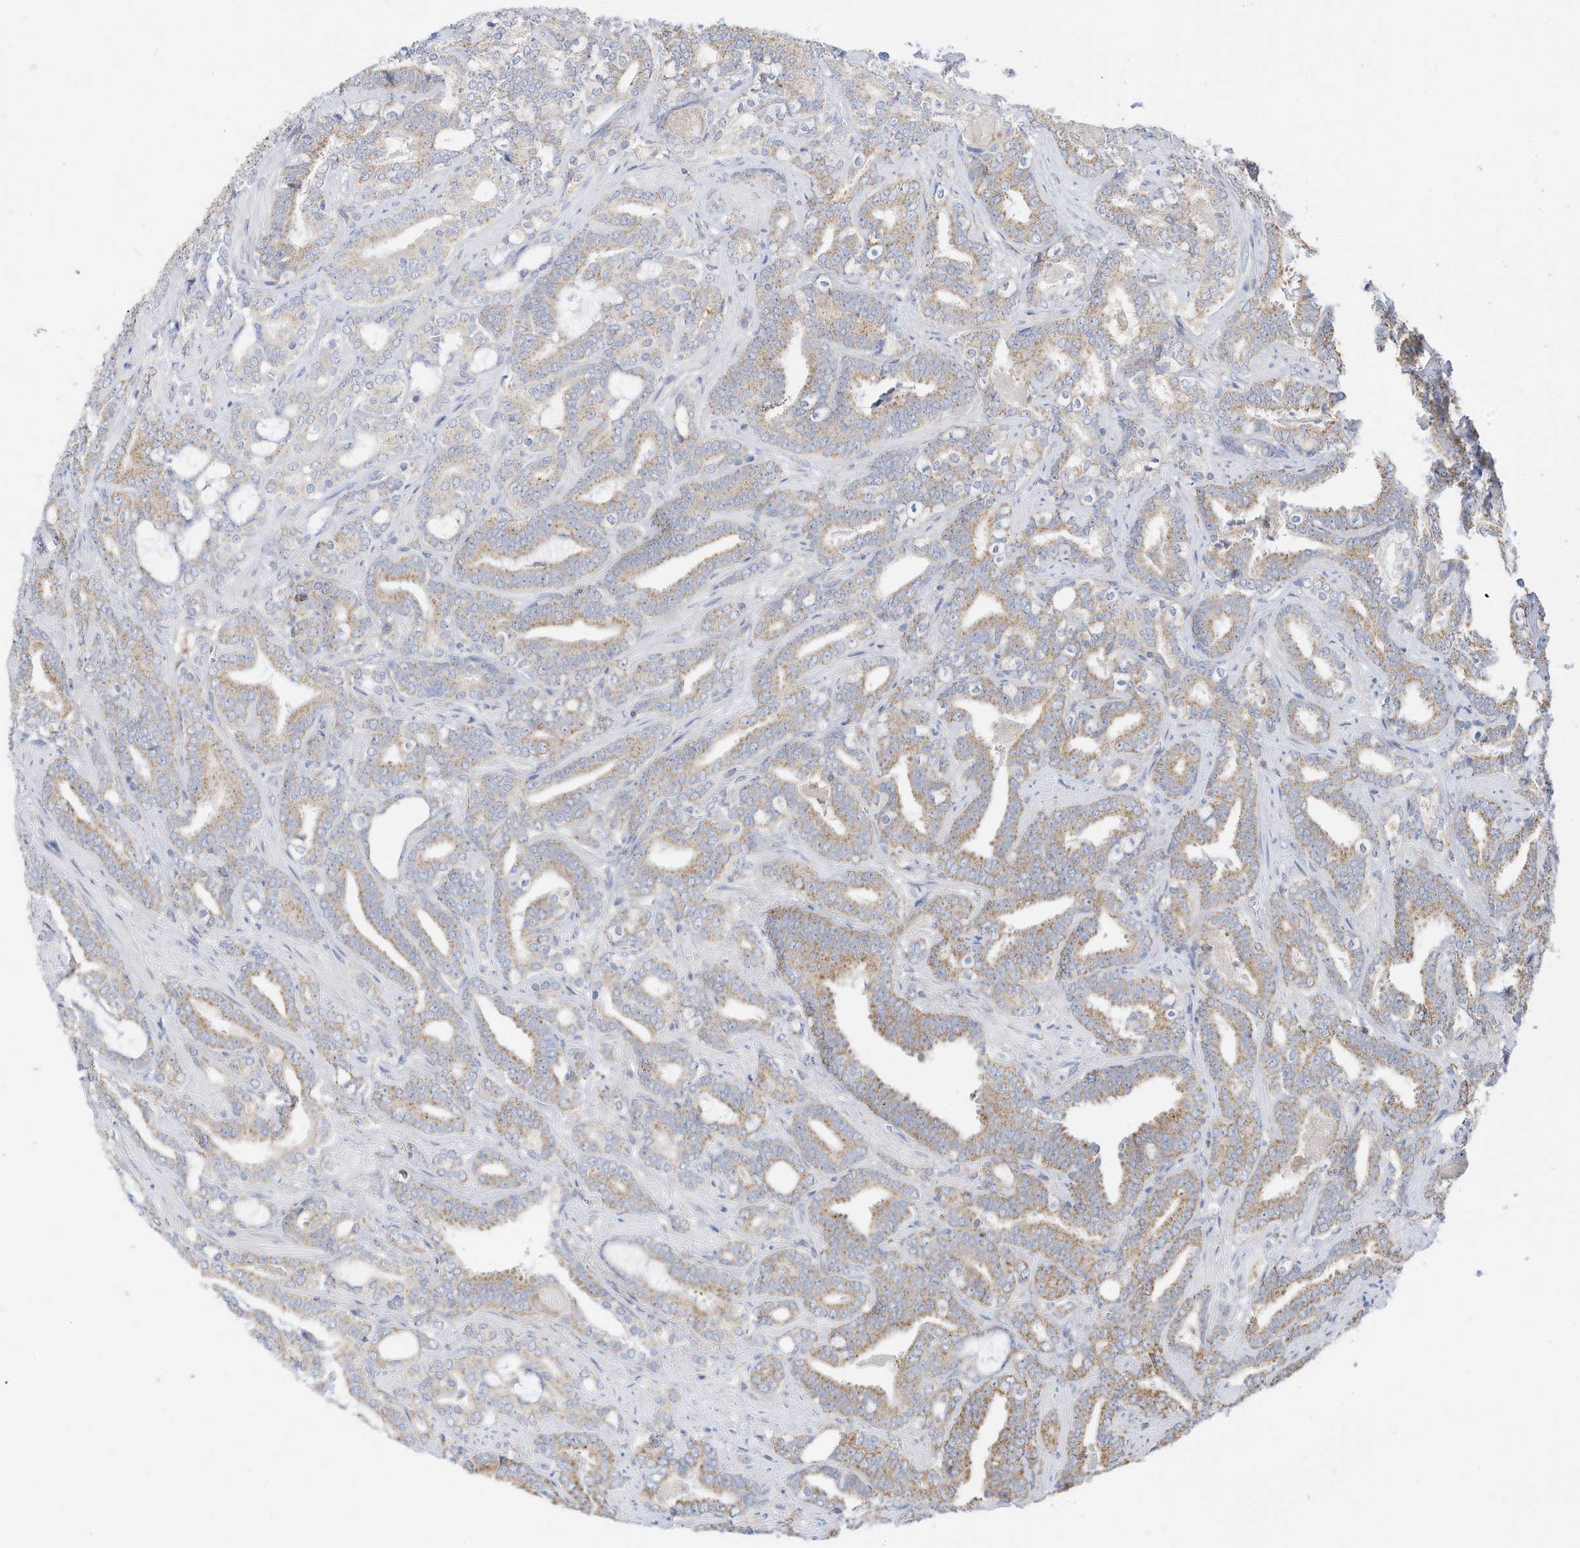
{"staining": {"intensity": "weak", "quantity": ">75%", "location": "cytoplasmic/membranous"}, "tissue": "prostate cancer", "cell_type": "Tumor cells", "image_type": "cancer", "snomed": [{"axis": "morphology", "description": "Adenocarcinoma, High grade"}, {"axis": "topography", "description": "Prostate and seminal vesicle, NOS"}], "caption": "High-grade adenocarcinoma (prostate) stained for a protein exhibits weak cytoplasmic/membranous positivity in tumor cells. The protein is stained brown, and the nuclei are stained in blue (DAB IHC with brightfield microscopy, high magnification).", "gene": "RHOH", "patient": {"sex": "male", "age": 67}}